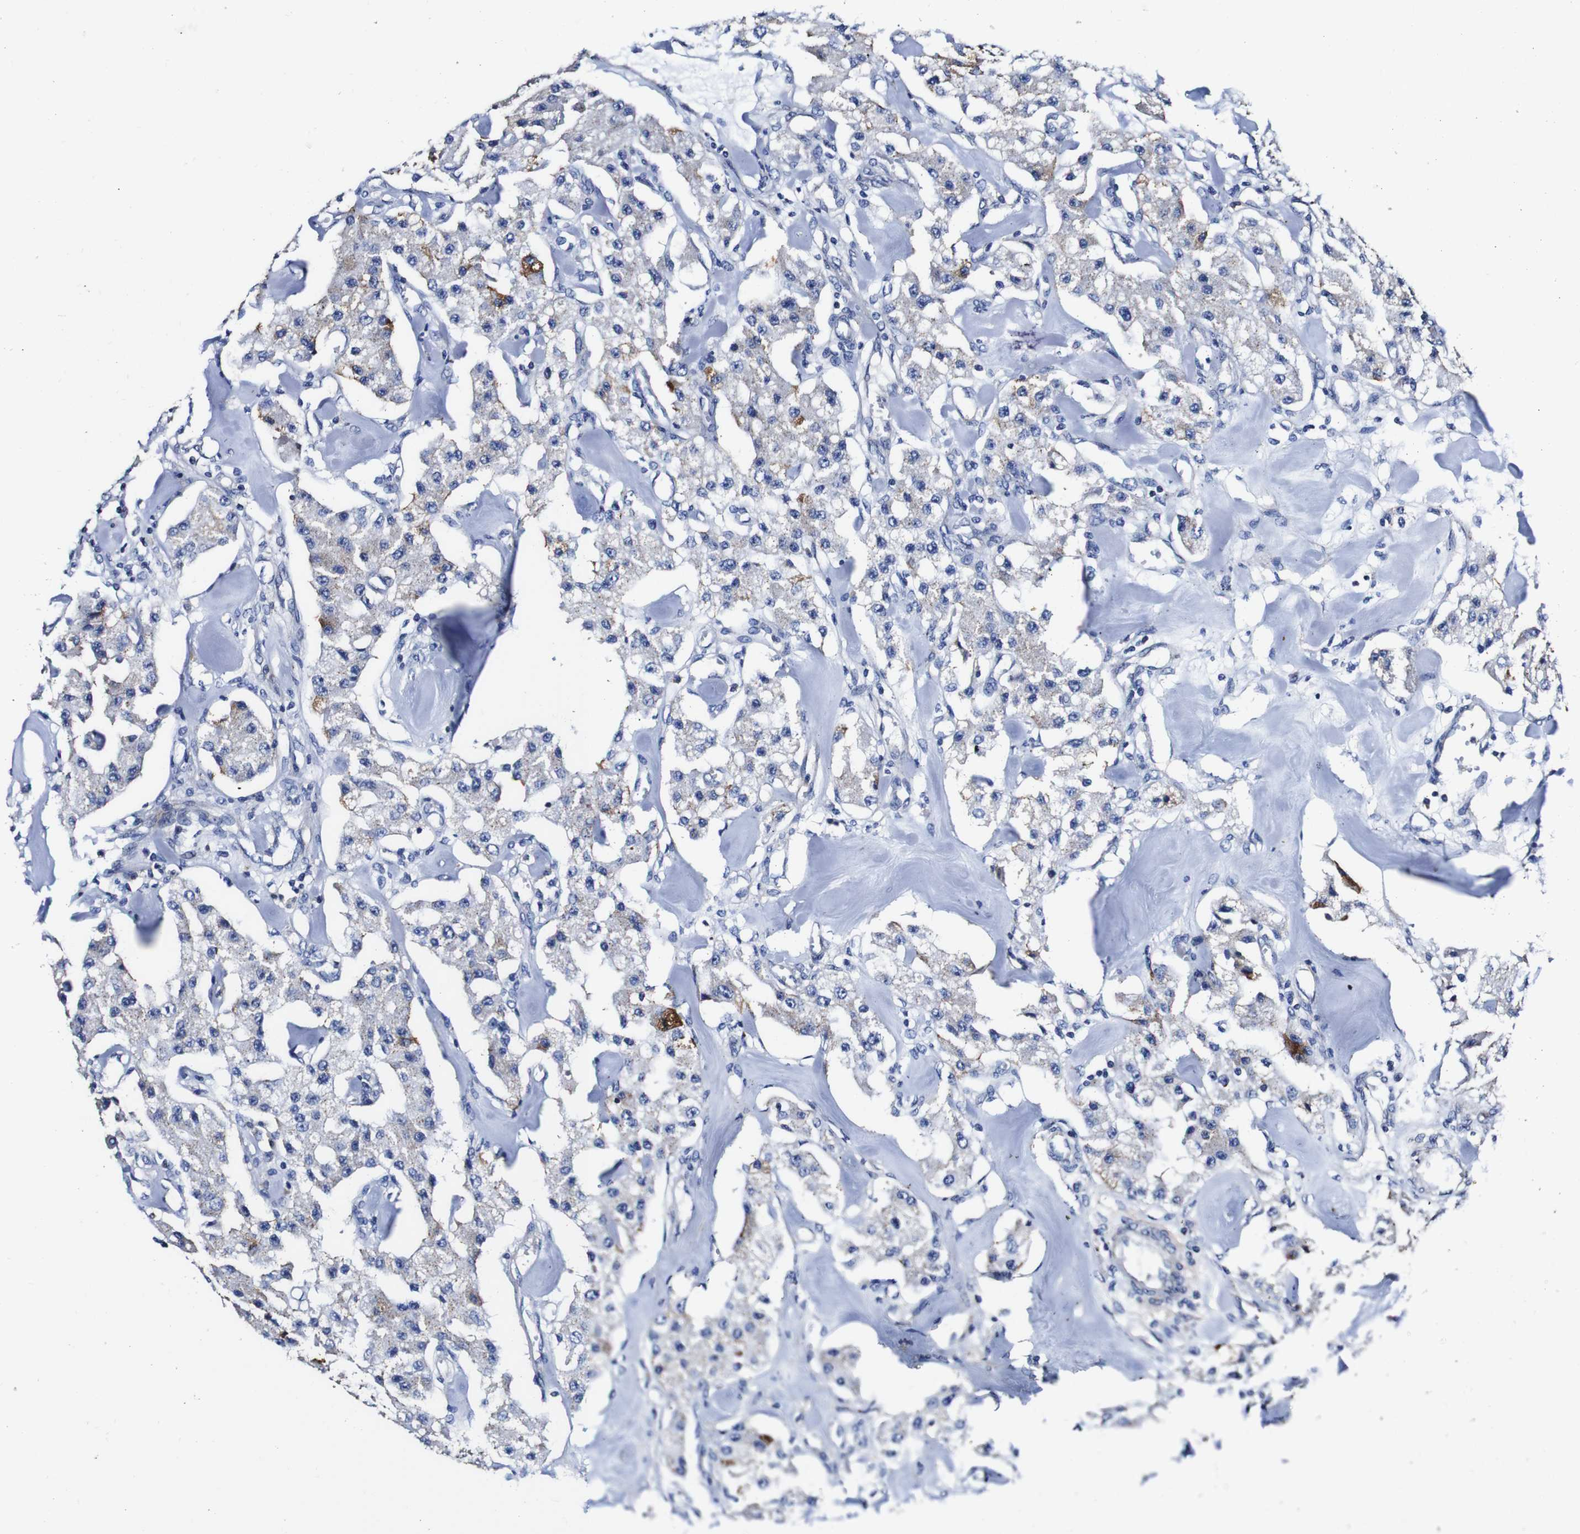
{"staining": {"intensity": "negative", "quantity": "none", "location": "none"}, "tissue": "carcinoid", "cell_type": "Tumor cells", "image_type": "cancer", "snomed": [{"axis": "morphology", "description": "Carcinoid, malignant, NOS"}, {"axis": "topography", "description": "Pancreas"}], "caption": "DAB (3,3'-diaminobenzidine) immunohistochemical staining of human malignant carcinoid demonstrates no significant expression in tumor cells. (Brightfield microscopy of DAB (3,3'-diaminobenzidine) IHC at high magnification).", "gene": "PDCD6IP", "patient": {"sex": "male", "age": 41}}